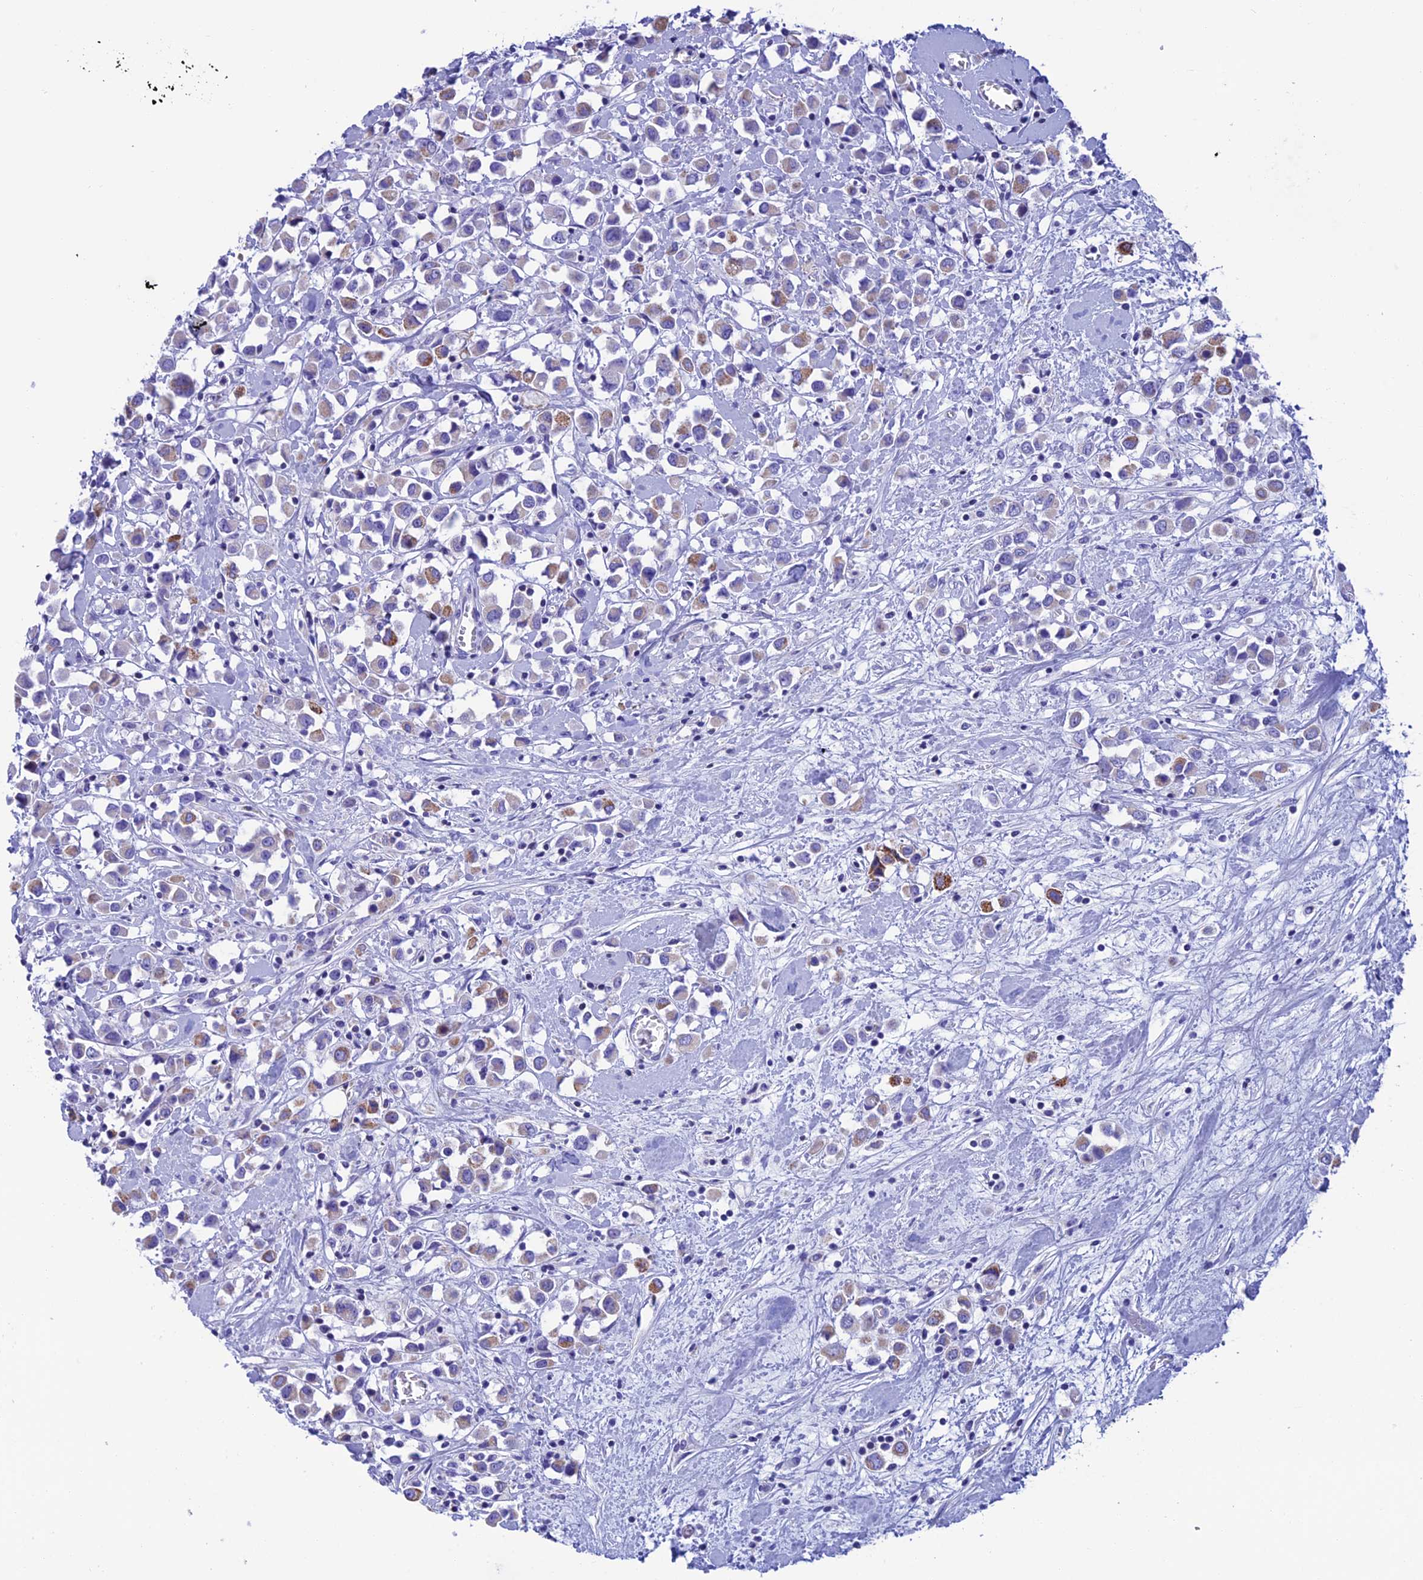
{"staining": {"intensity": "moderate", "quantity": "<25%", "location": "cytoplasmic/membranous"}, "tissue": "breast cancer", "cell_type": "Tumor cells", "image_type": "cancer", "snomed": [{"axis": "morphology", "description": "Duct carcinoma"}, {"axis": "topography", "description": "Breast"}], "caption": "This histopathology image reveals breast cancer stained with immunohistochemistry (IHC) to label a protein in brown. The cytoplasmic/membranous of tumor cells show moderate positivity for the protein. Nuclei are counter-stained blue.", "gene": "NXPE4", "patient": {"sex": "female", "age": 61}}